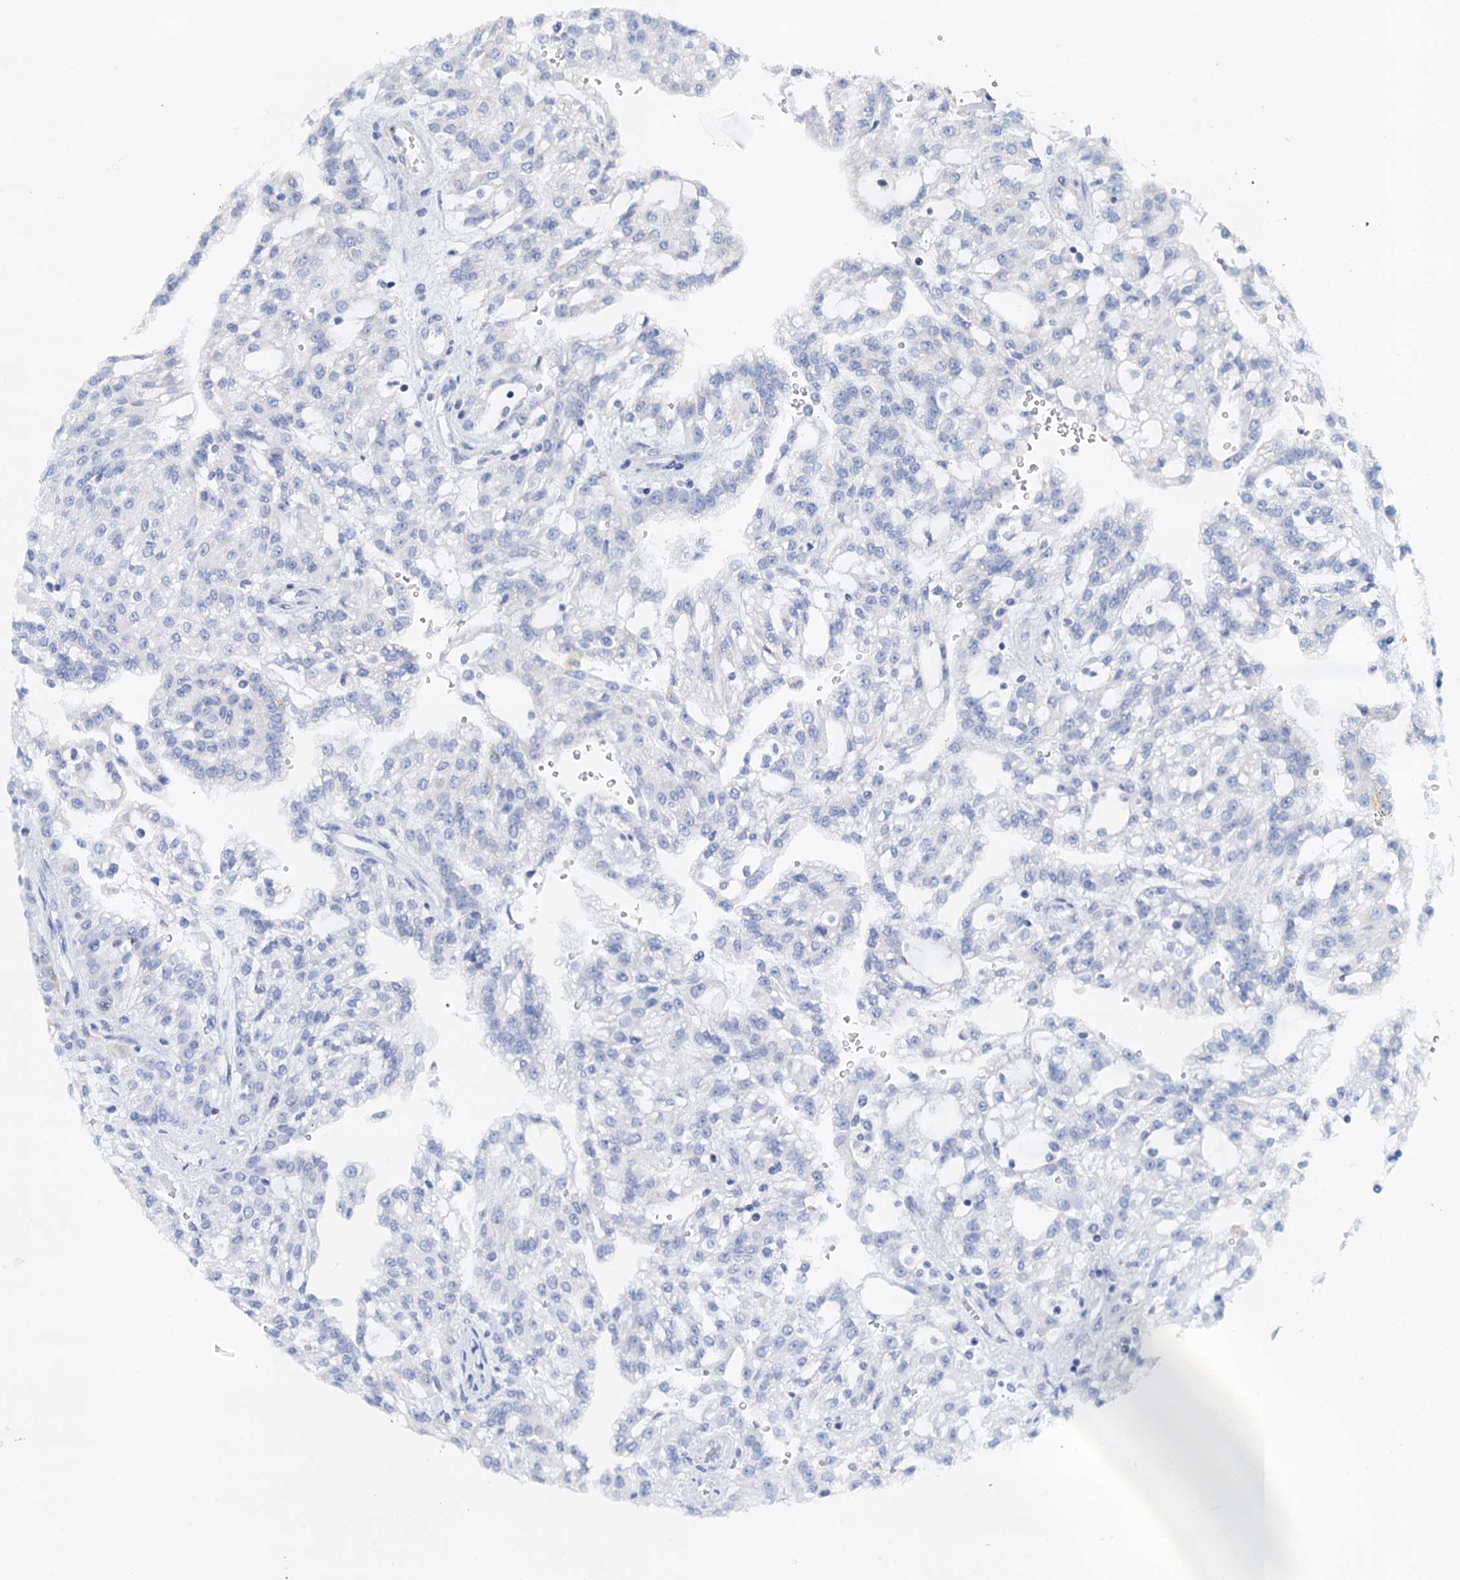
{"staining": {"intensity": "negative", "quantity": "none", "location": "none"}, "tissue": "renal cancer", "cell_type": "Tumor cells", "image_type": "cancer", "snomed": [{"axis": "morphology", "description": "Adenocarcinoma, NOS"}, {"axis": "topography", "description": "Kidney"}], "caption": "Tumor cells show no significant protein staining in adenocarcinoma (renal).", "gene": "POC1A", "patient": {"sex": "male", "age": 63}}